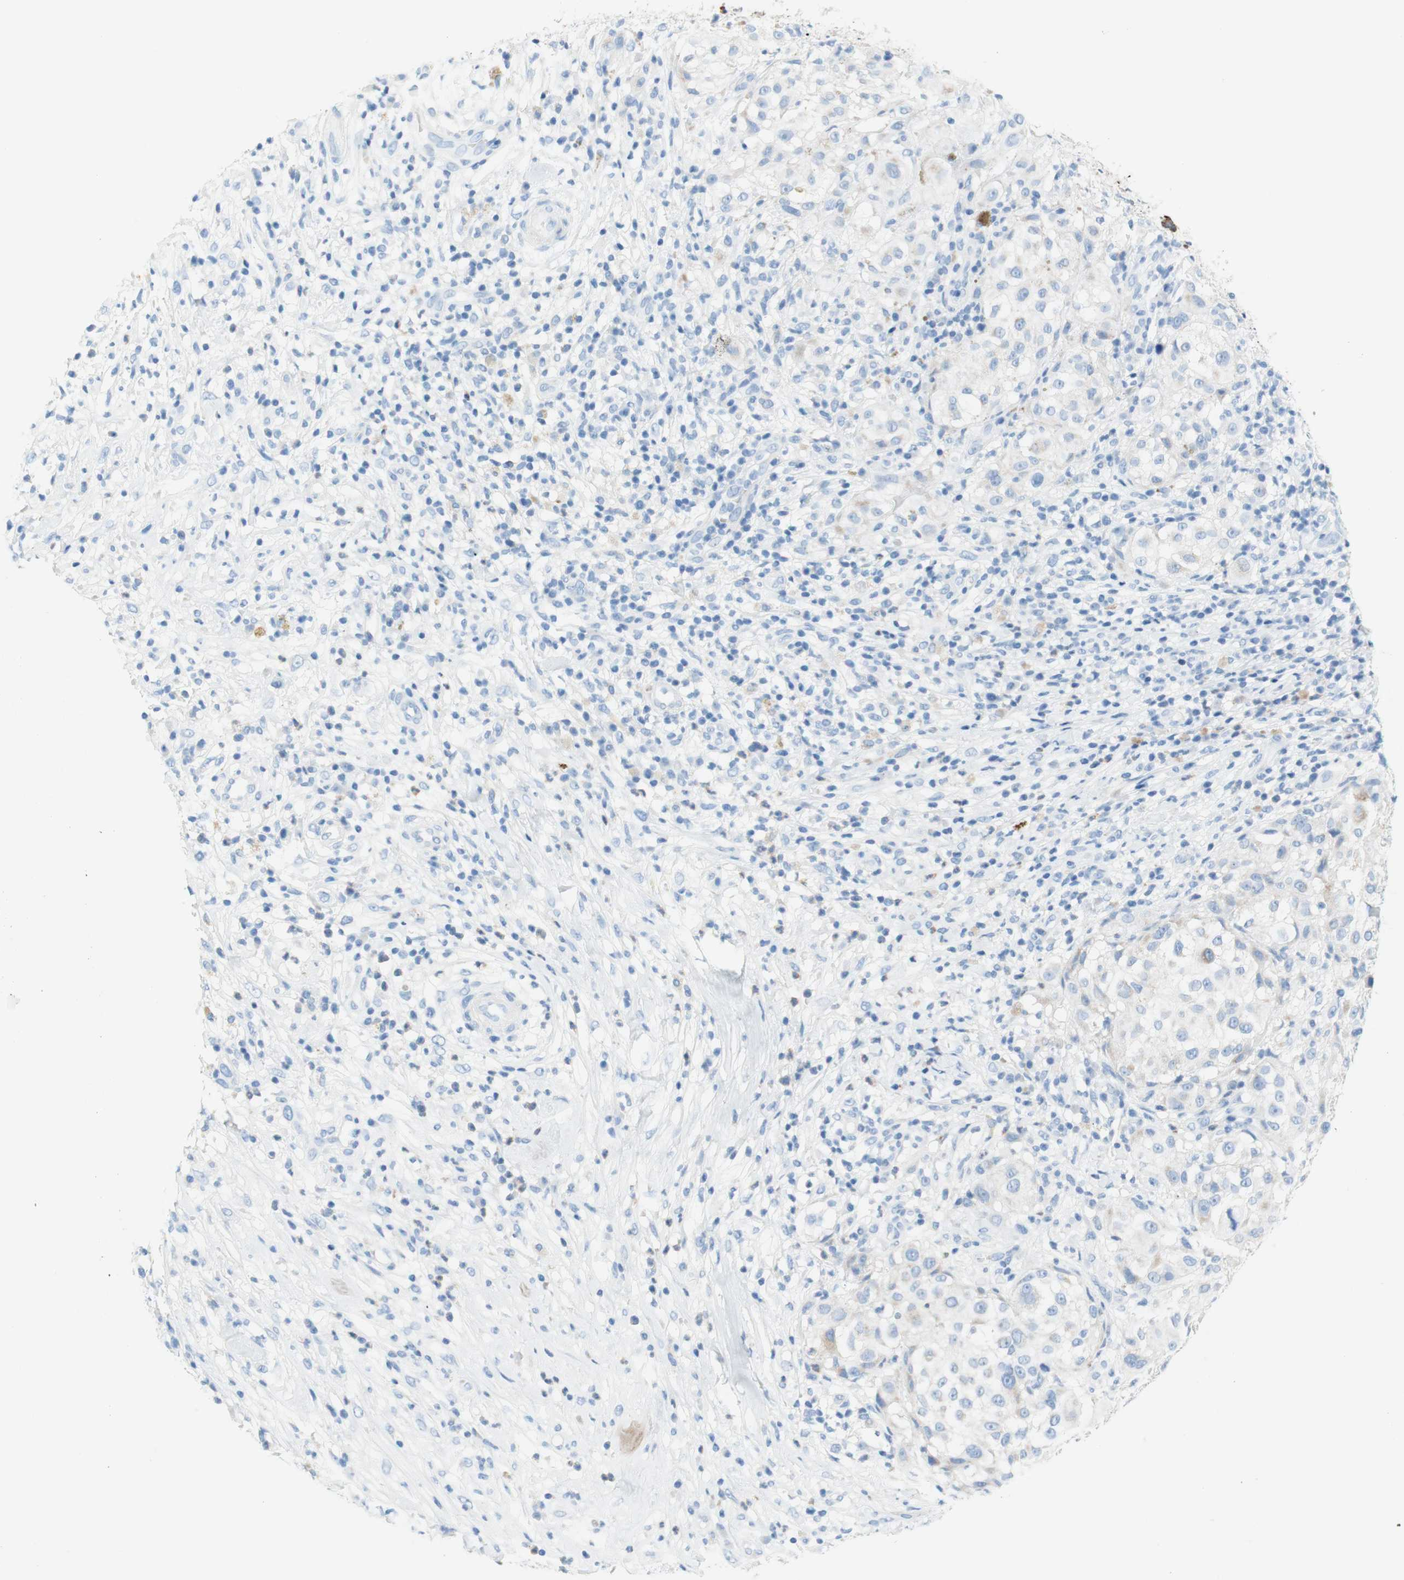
{"staining": {"intensity": "negative", "quantity": "none", "location": "none"}, "tissue": "melanoma", "cell_type": "Tumor cells", "image_type": "cancer", "snomed": [{"axis": "morphology", "description": "Necrosis, NOS"}, {"axis": "morphology", "description": "Malignant melanoma, NOS"}, {"axis": "topography", "description": "Skin"}], "caption": "Immunohistochemical staining of malignant melanoma reveals no significant positivity in tumor cells.", "gene": "CEACAM1", "patient": {"sex": "female", "age": 87}}